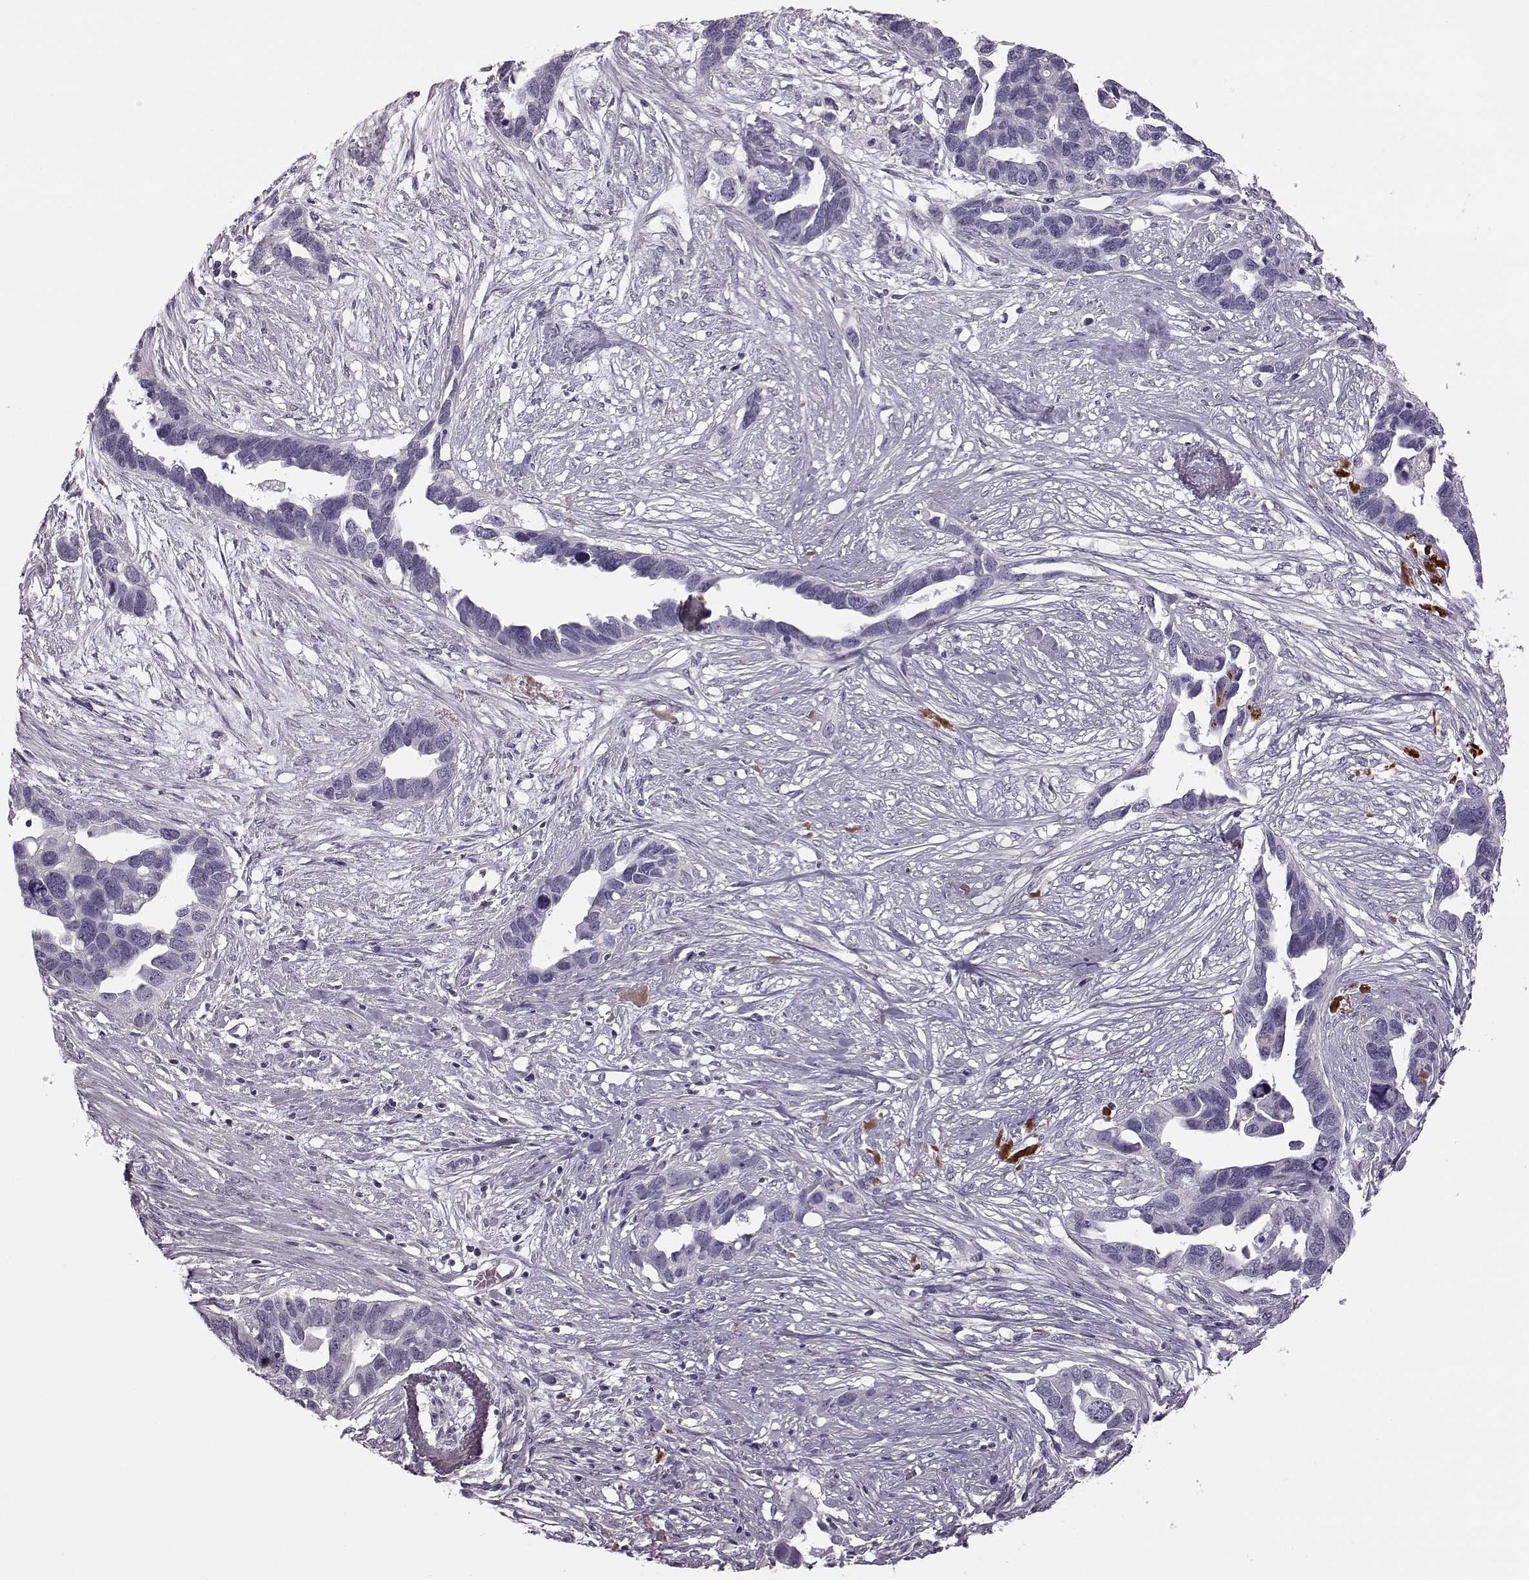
{"staining": {"intensity": "negative", "quantity": "none", "location": "none"}, "tissue": "ovarian cancer", "cell_type": "Tumor cells", "image_type": "cancer", "snomed": [{"axis": "morphology", "description": "Cystadenocarcinoma, serous, NOS"}, {"axis": "topography", "description": "Ovary"}], "caption": "An image of human ovarian cancer is negative for staining in tumor cells.", "gene": "ZNF433", "patient": {"sex": "female", "age": 54}}